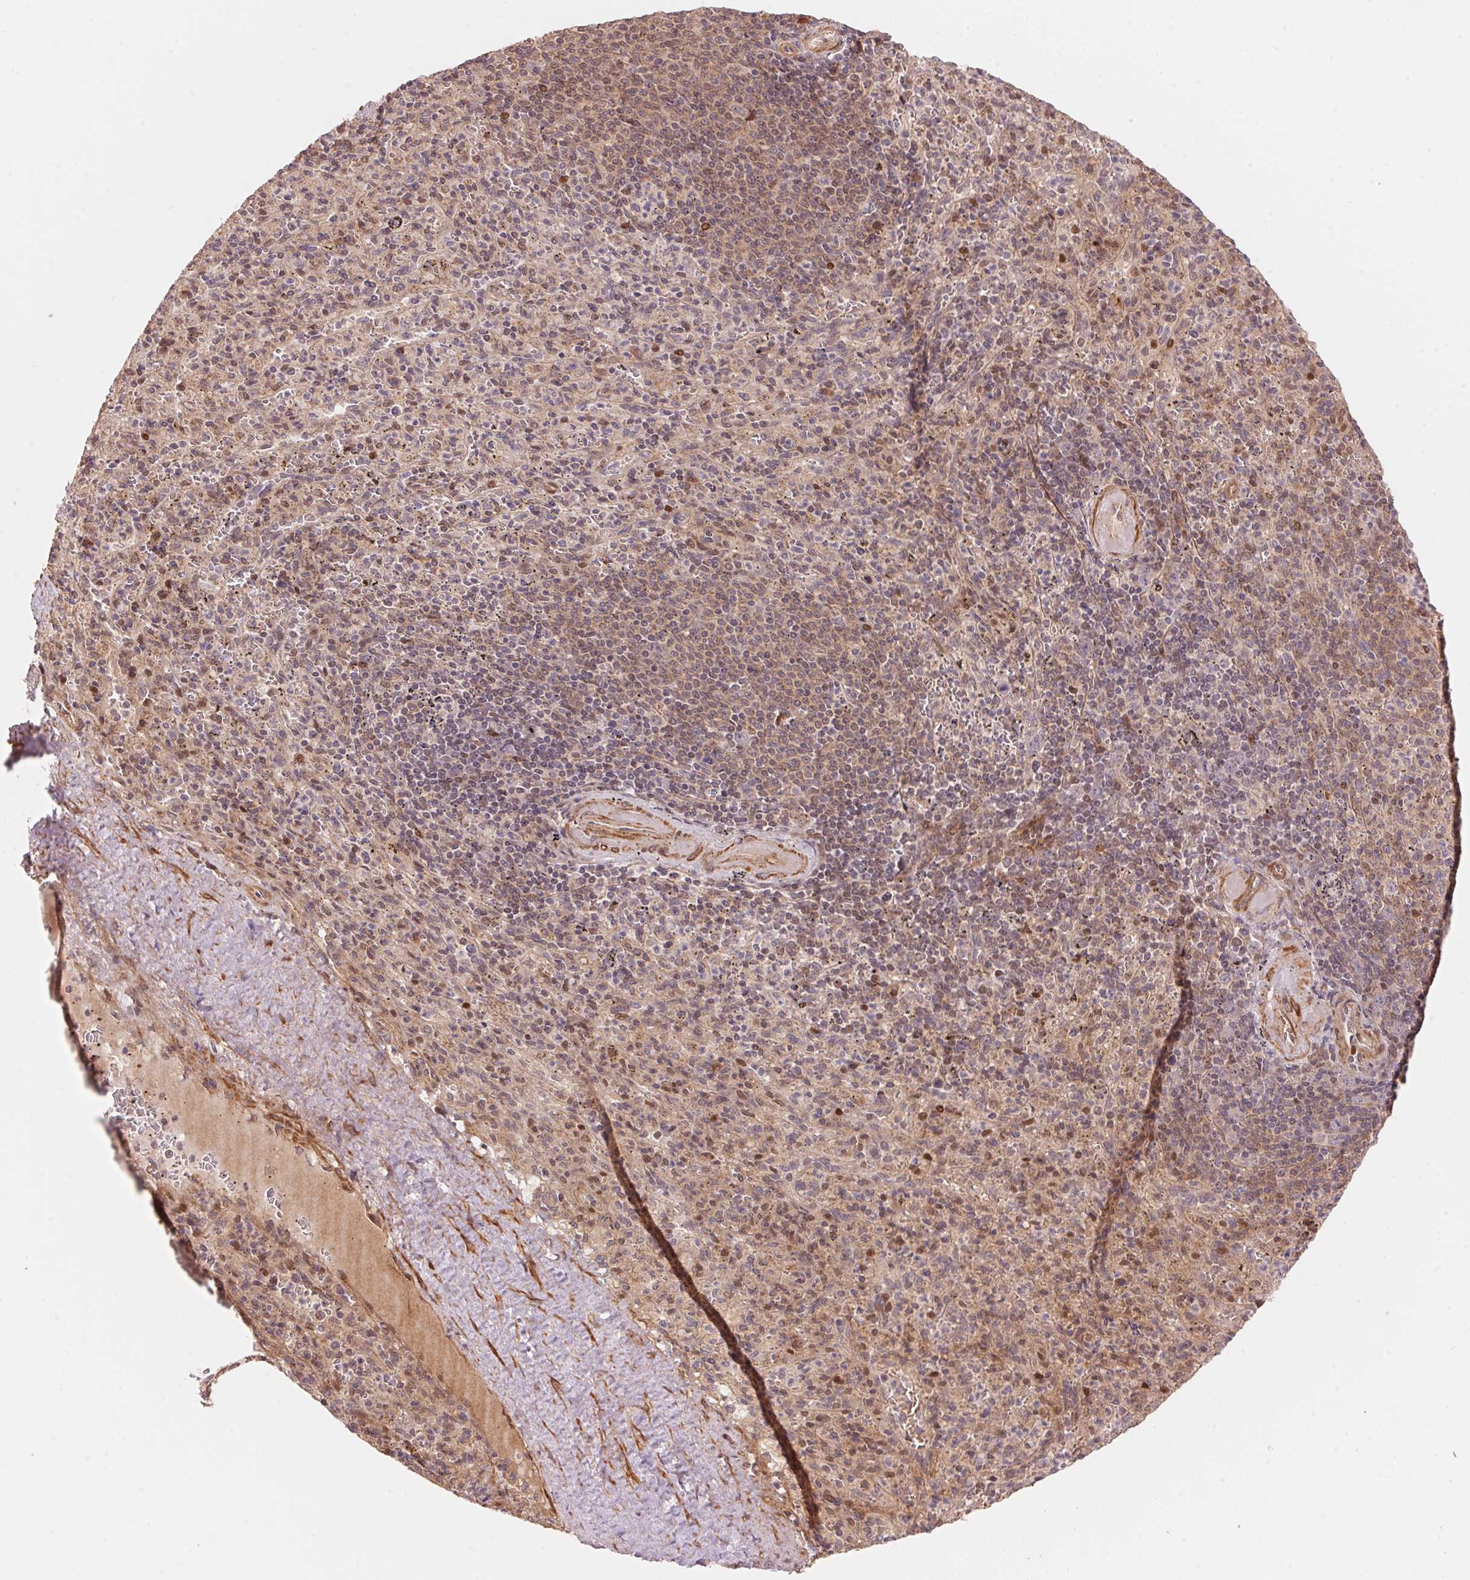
{"staining": {"intensity": "weak", "quantity": "<25%", "location": "cytoplasmic/membranous"}, "tissue": "spleen", "cell_type": "Cells in red pulp", "image_type": "normal", "snomed": [{"axis": "morphology", "description": "Normal tissue, NOS"}, {"axis": "topography", "description": "Spleen"}], "caption": "There is no significant expression in cells in red pulp of spleen. The staining was performed using DAB to visualize the protein expression in brown, while the nuclei were stained in blue with hematoxylin (Magnification: 20x).", "gene": "TNIP2", "patient": {"sex": "male", "age": 57}}